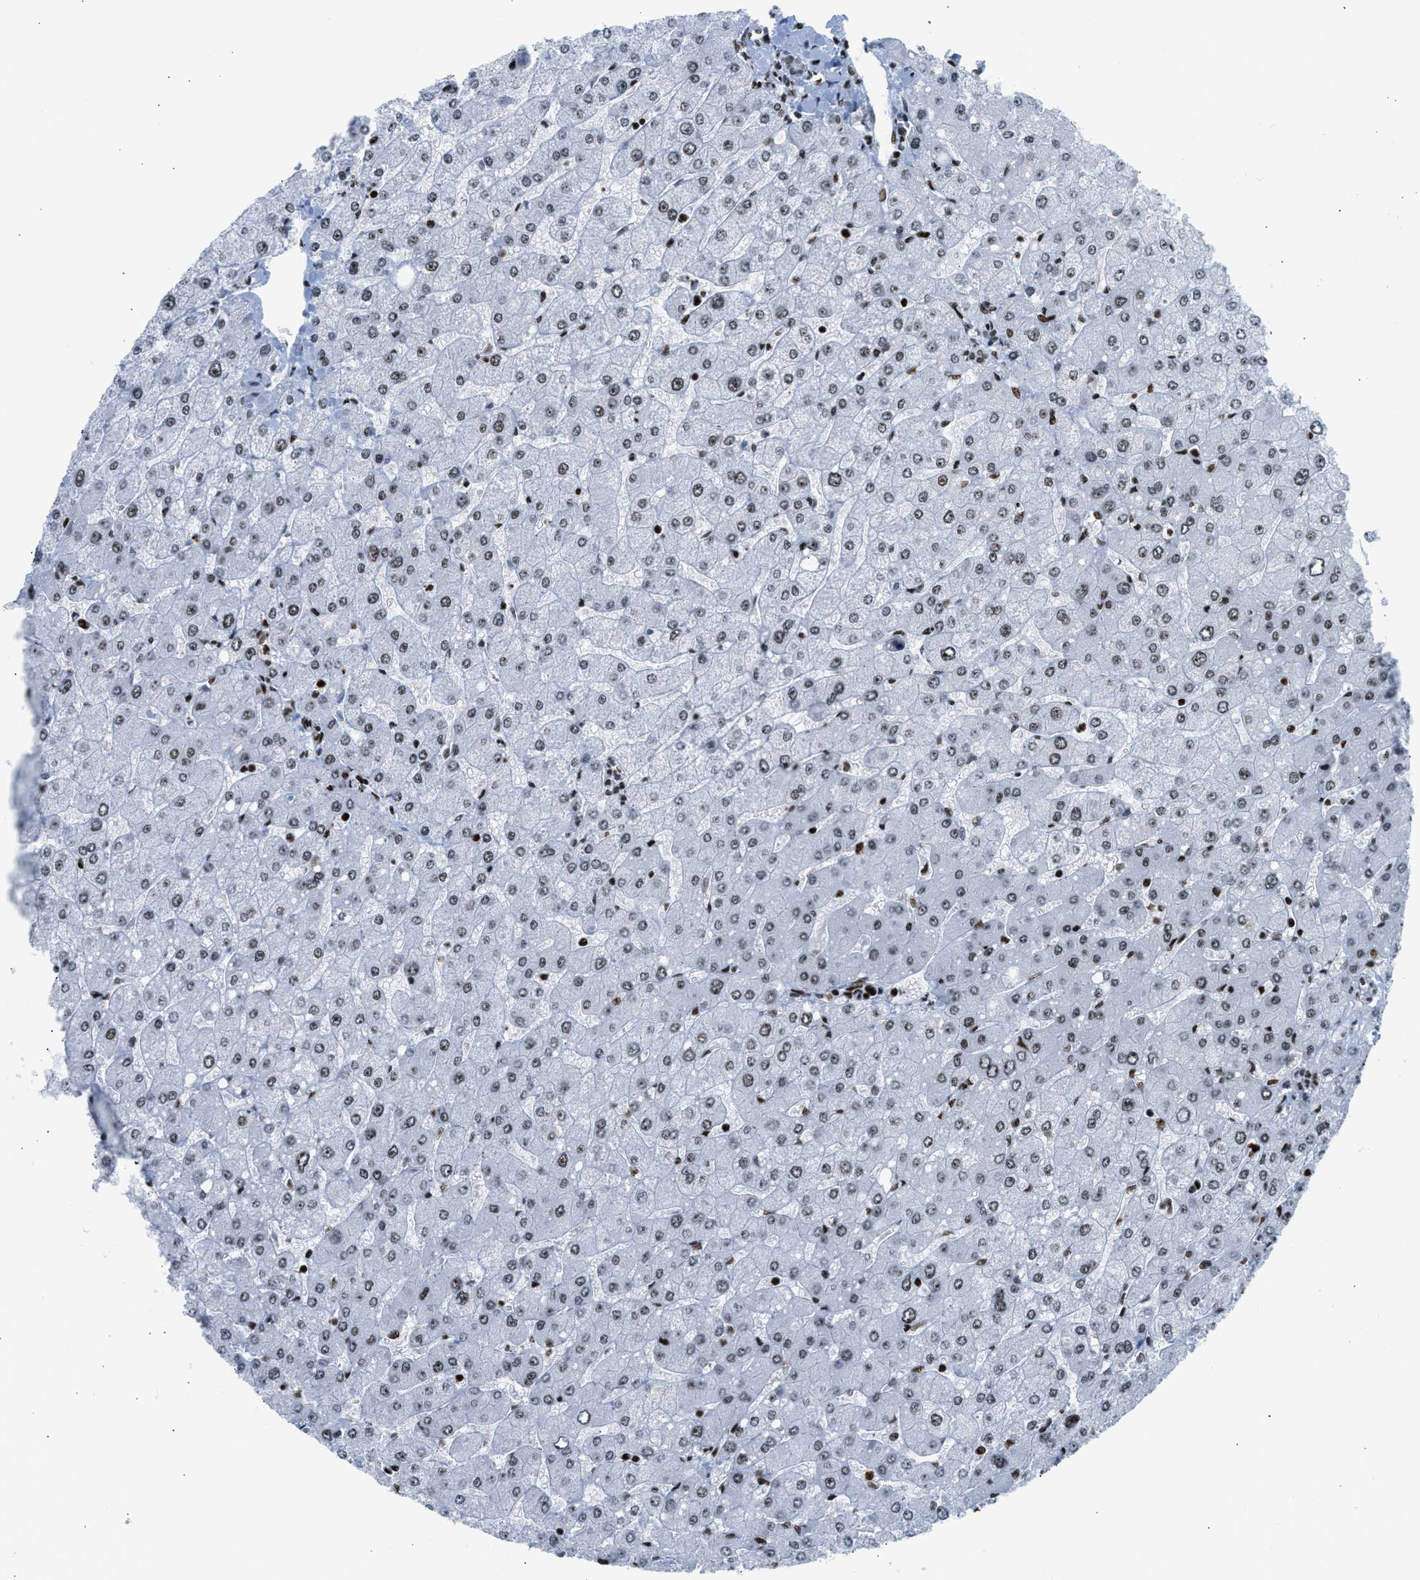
{"staining": {"intensity": "moderate", "quantity": ">75%", "location": "nuclear"}, "tissue": "liver", "cell_type": "Cholangiocytes", "image_type": "normal", "snomed": [{"axis": "morphology", "description": "Normal tissue, NOS"}, {"axis": "topography", "description": "Liver"}], "caption": "Immunohistochemical staining of unremarkable liver demonstrates medium levels of moderate nuclear positivity in approximately >75% of cholangiocytes. (Brightfield microscopy of DAB IHC at high magnification).", "gene": "PIF1", "patient": {"sex": "male", "age": 55}}